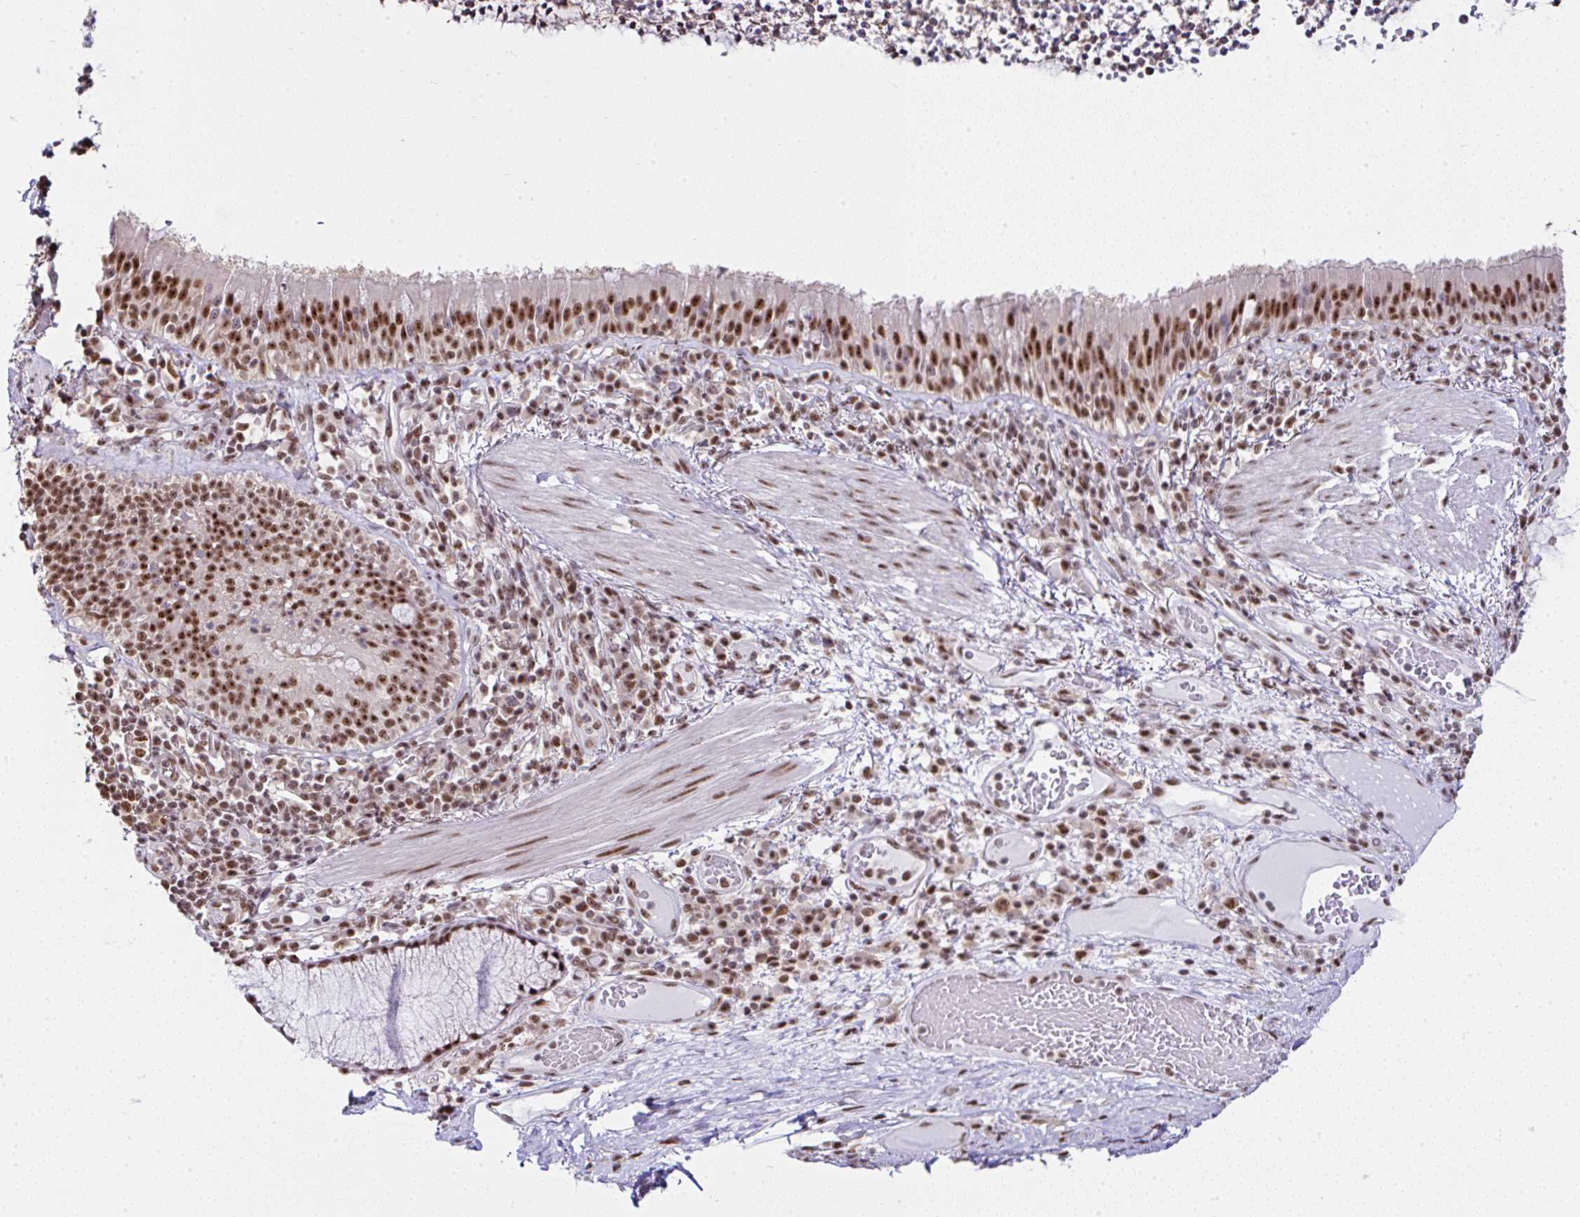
{"staining": {"intensity": "moderate", "quantity": ">75%", "location": "nuclear"}, "tissue": "bronchus", "cell_type": "Respiratory epithelial cells", "image_type": "normal", "snomed": [{"axis": "morphology", "description": "Normal tissue, NOS"}, {"axis": "topography", "description": "Cartilage tissue"}, {"axis": "topography", "description": "Bronchus"}], "caption": "The histopathology image demonstrates immunohistochemical staining of unremarkable bronchus. There is moderate nuclear positivity is present in approximately >75% of respiratory epithelial cells. (IHC, brightfield microscopy, high magnification).", "gene": "PTPN2", "patient": {"sex": "male", "age": 56}}